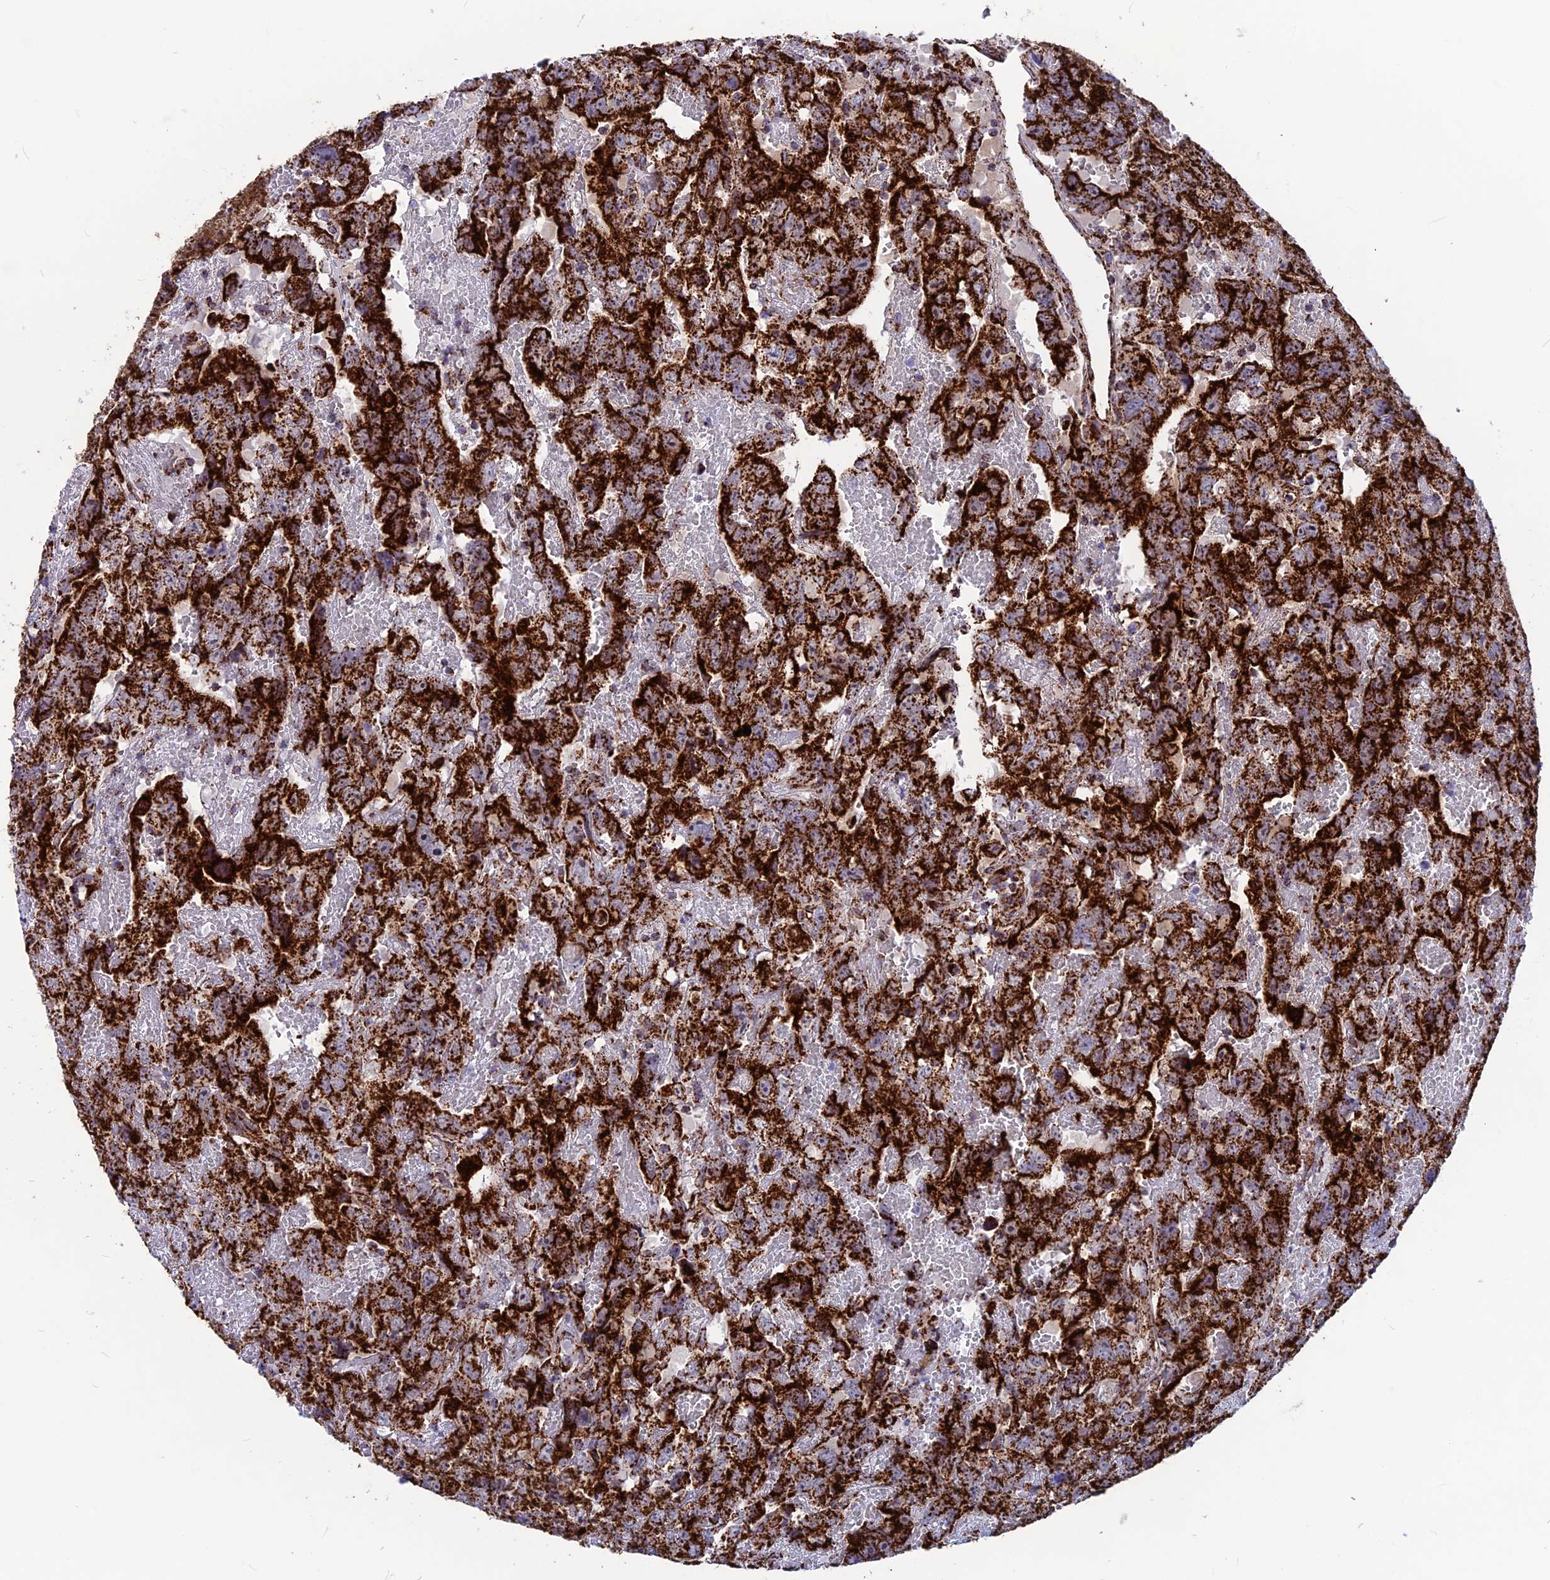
{"staining": {"intensity": "strong", "quantity": ">75%", "location": "cytoplasmic/membranous"}, "tissue": "testis cancer", "cell_type": "Tumor cells", "image_type": "cancer", "snomed": [{"axis": "morphology", "description": "Carcinoma, Embryonal, NOS"}, {"axis": "topography", "description": "Testis"}], "caption": "Strong cytoplasmic/membranous positivity for a protein is appreciated in approximately >75% of tumor cells of testis embryonal carcinoma using immunohistochemistry.", "gene": "MRPS18B", "patient": {"sex": "male", "age": 45}}